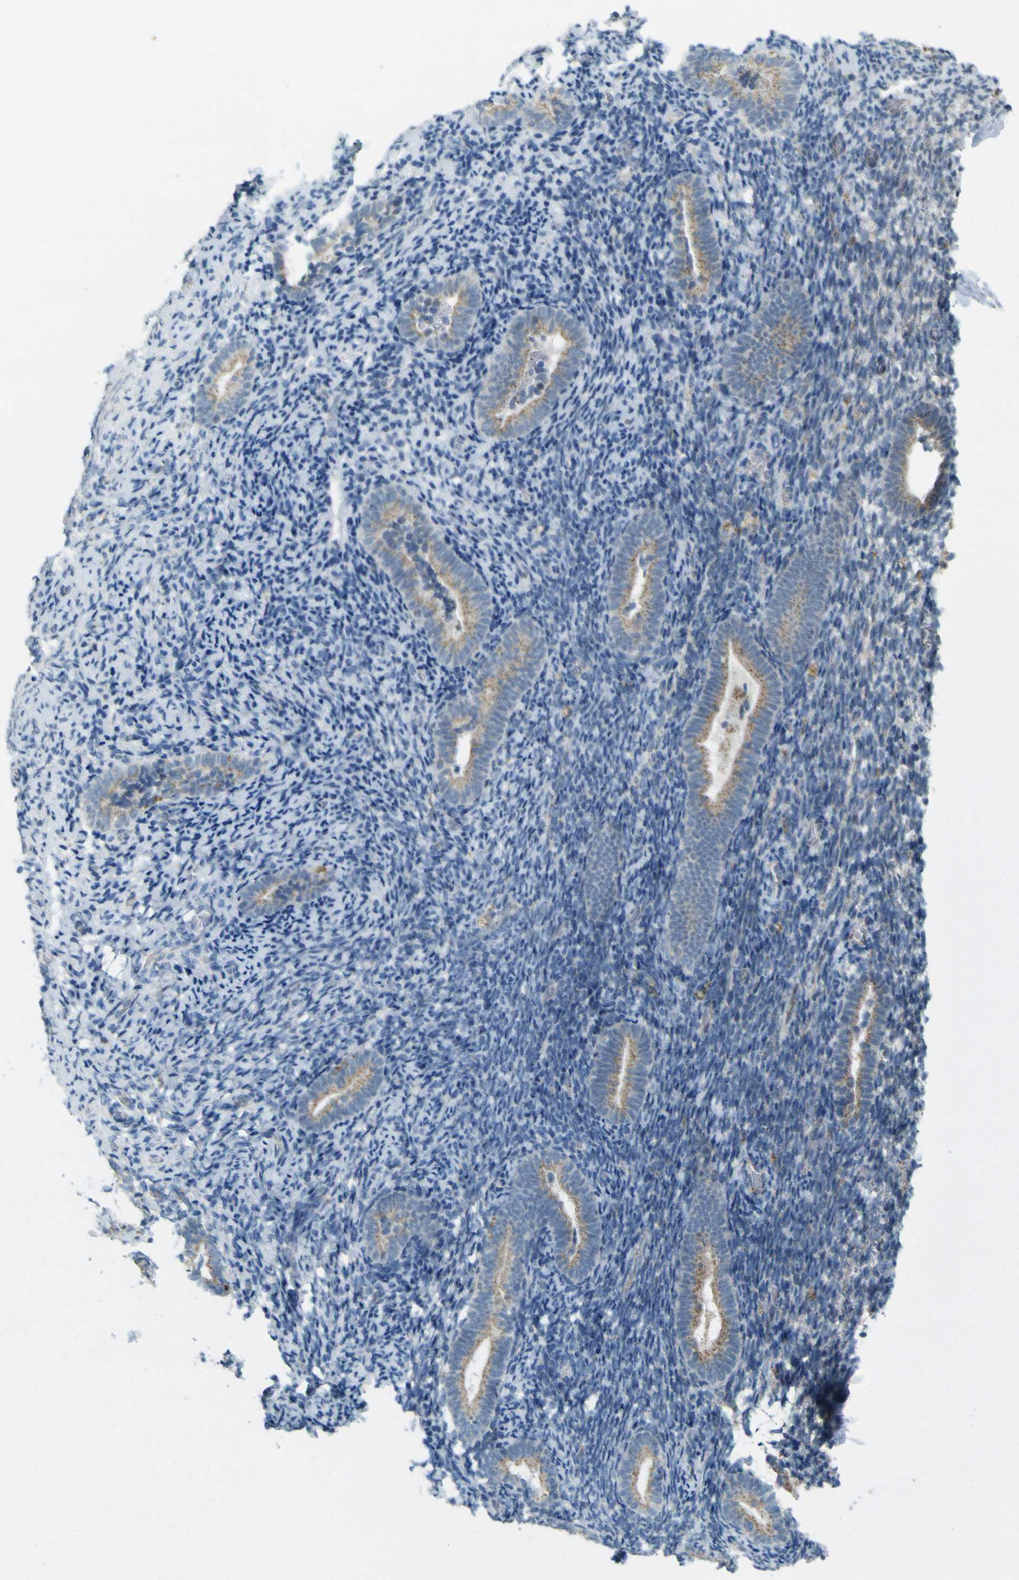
{"staining": {"intensity": "negative", "quantity": "none", "location": "none"}, "tissue": "endometrium", "cell_type": "Cells in endometrial stroma", "image_type": "normal", "snomed": [{"axis": "morphology", "description": "Normal tissue, NOS"}, {"axis": "topography", "description": "Endometrium"}], "caption": "There is no significant staining in cells in endometrial stroma of endometrium. Nuclei are stained in blue.", "gene": "ACBD5", "patient": {"sex": "female", "age": 51}}